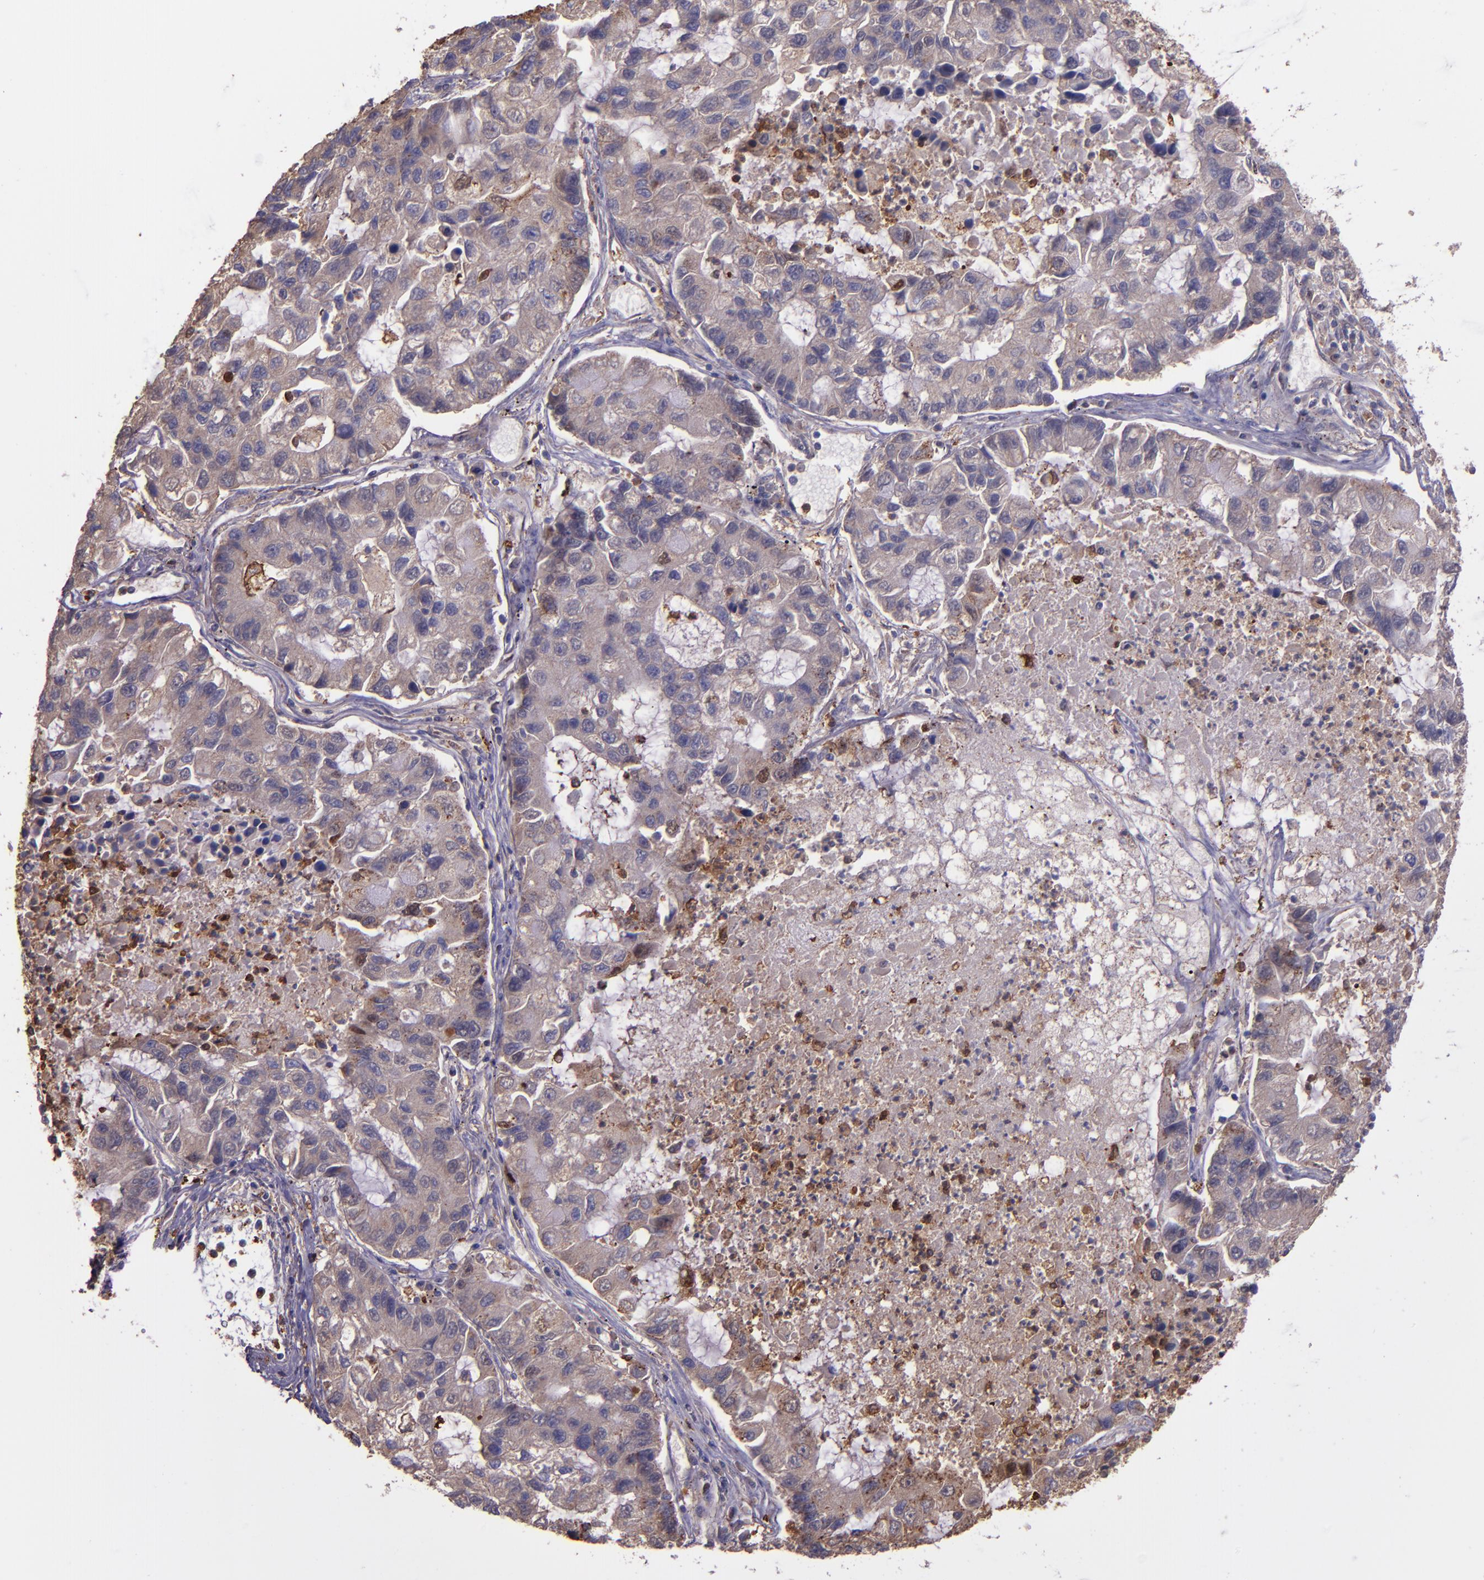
{"staining": {"intensity": "weak", "quantity": ">75%", "location": "cytoplasmic/membranous"}, "tissue": "lung cancer", "cell_type": "Tumor cells", "image_type": "cancer", "snomed": [{"axis": "morphology", "description": "Adenocarcinoma, NOS"}, {"axis": "topography", "description": "Lung"}], "caption": "Adenocarcinoma (lung) stained with DAB immunohistochemistry (IHC) reveals low levels of weak cytoplasmic/membranous expression in about >75% of tumor cells.", "gene": "WASHC1", "patient": {"sex": "female", "age": 51}}